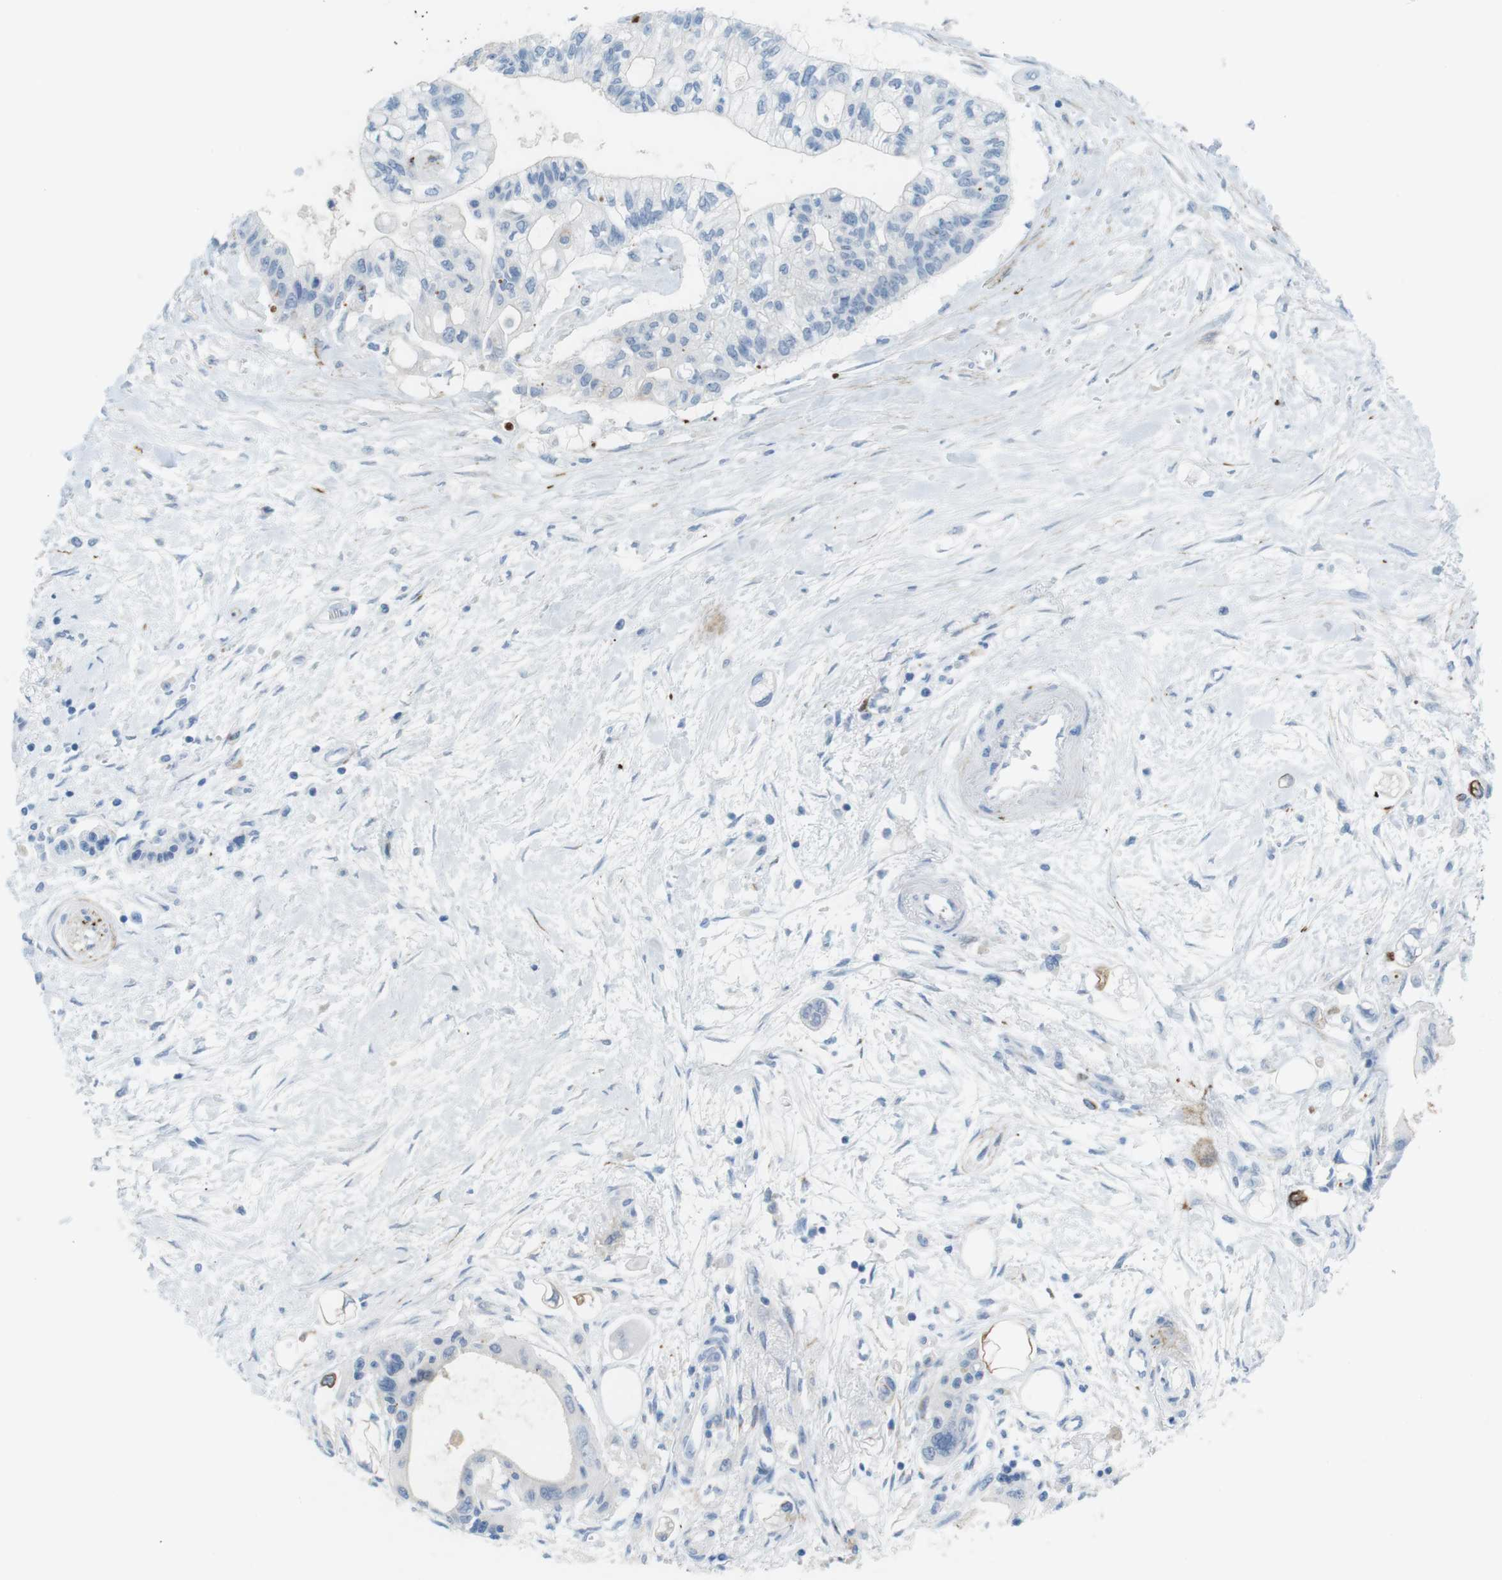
{"staining": {"intensity": "negative", "quantity": "none", "location": "none"}, "tissue": "pancreatic cancer", "cell_type": "Tumor cells", "image_type": "cancer", "snomed": [{"axis": "morphology", "description": "Adenocarcinoma, NOS"}, {"axis": "topography", "description": "Pancreas"}], "caption": "An immunohistochemistry photomicrograph of pancreatic cancer is shown. There is no staining in tumor cells of pancreatic cancer.", "gene": "MYH9", "patient": {"sex": "female", "age": 77}}